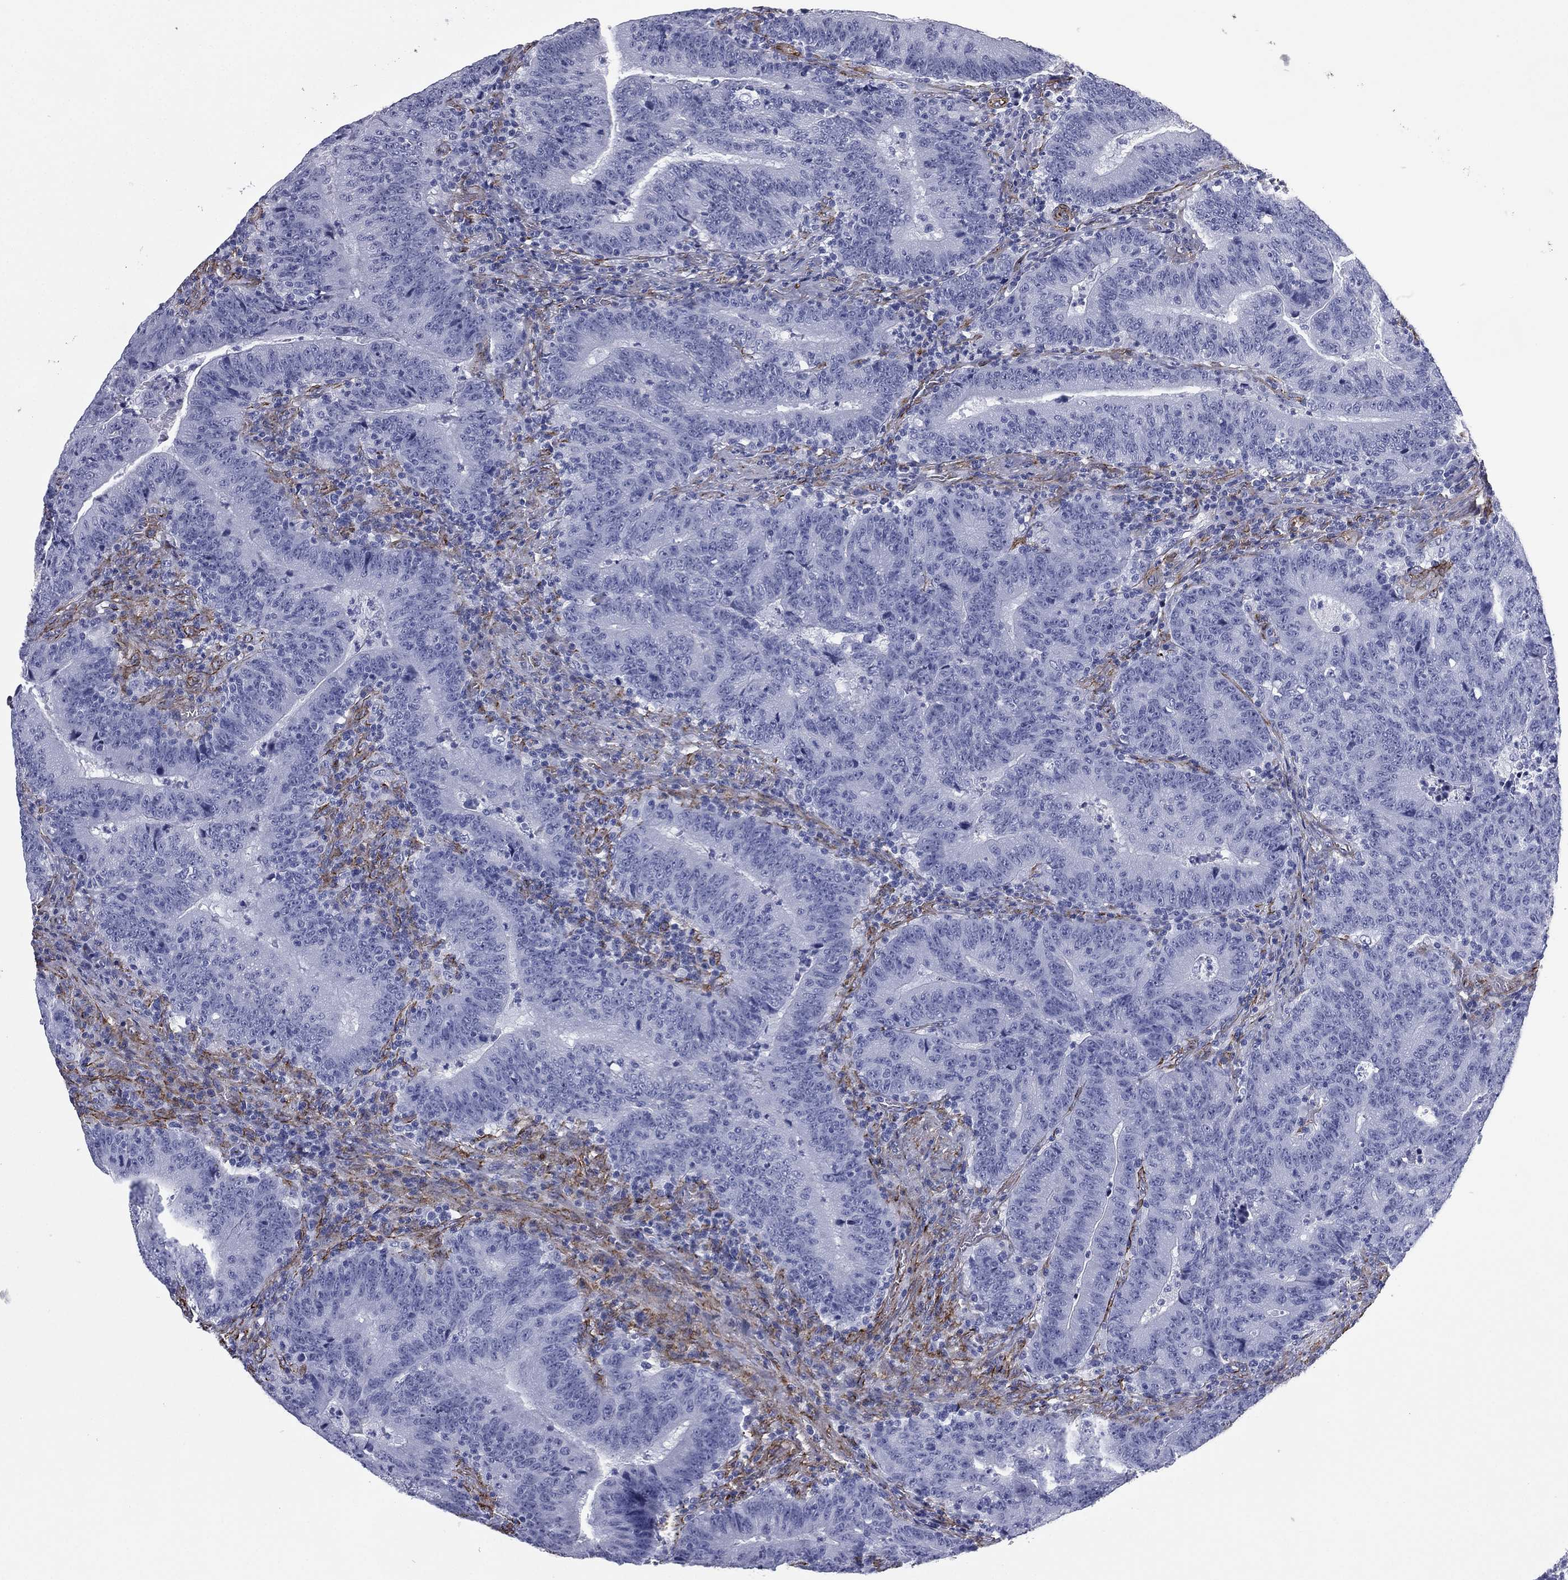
{"staining": {"intensity": "negative", "quantity": "none", "location": "none"}, "tissue": "colorectal cancer", "cell_type": "Tumor cells", "image_type": "cancer", "snomed": [{"axis": "morphology", "description": "Adenocarcinoma, NOS"}, {"axis": "topography", "description": "Colon"}], "caption": "Protein analysis of adenocarcinoma (colorectal) exhibits no significant expression in tumor cells. (DAB (3,3'-diaminobenzidine) IHC visualized using brightfield microscopy, high magnification).", "gene": "CAVIN3", "patient": {"sex": "female", "age": 75}}